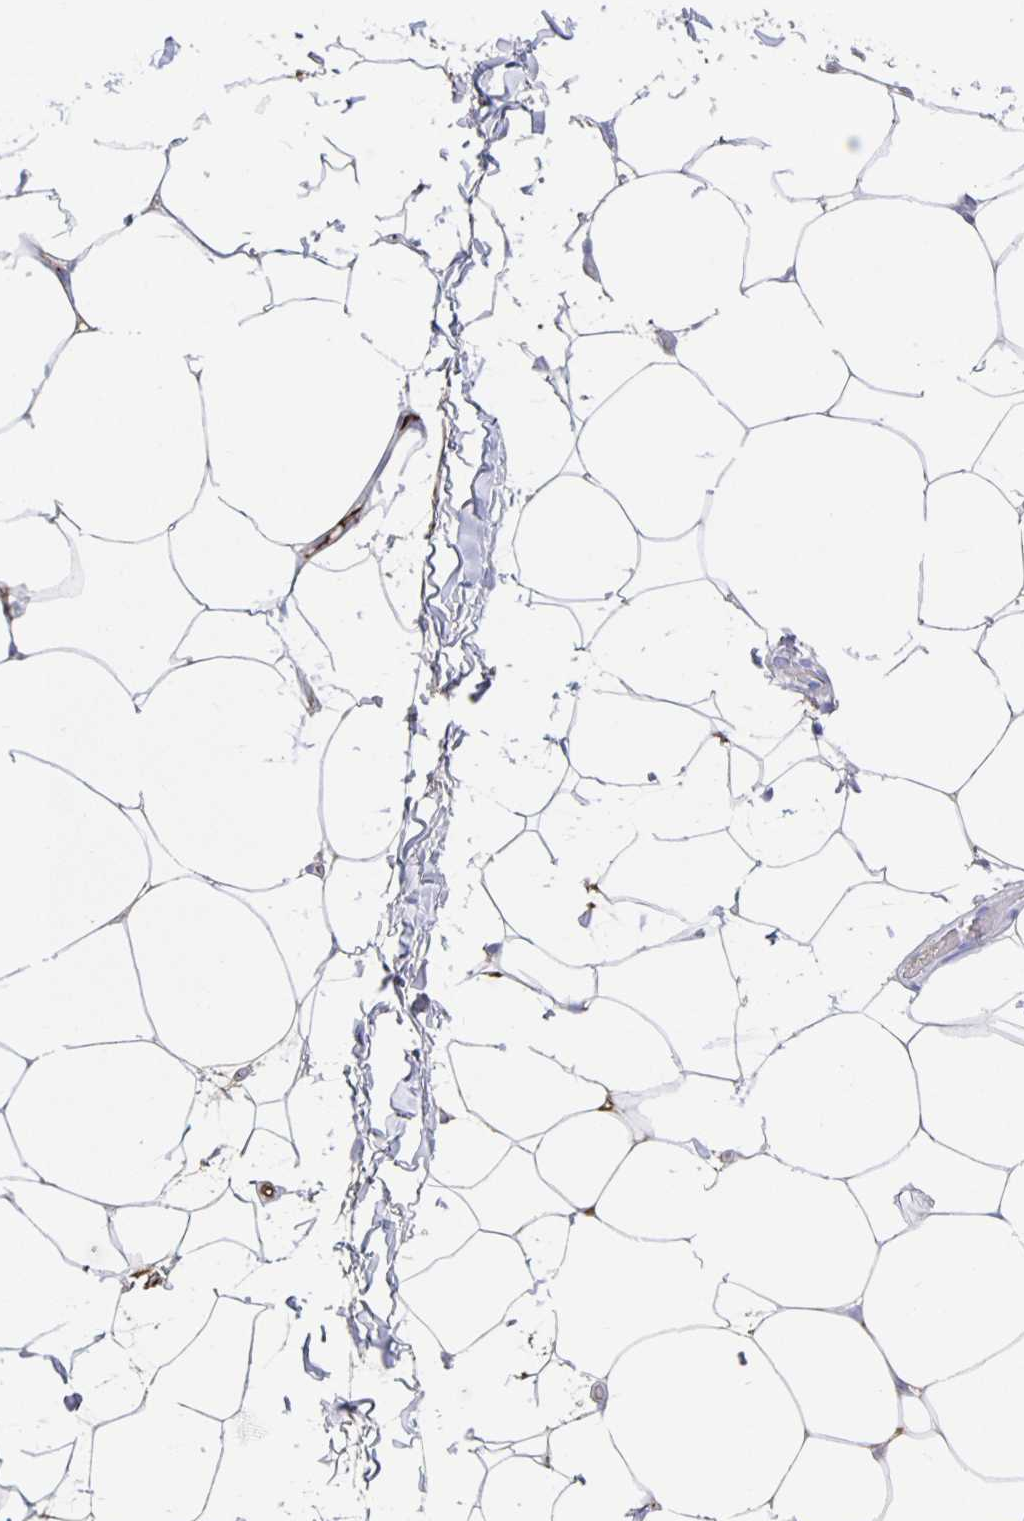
{"staining": {"intensity": "negative", "quantity": "none", "location": "none"}, "tissue": "adipose tissue", "cell_type": "Adipocytes", "image_type": "normal", "snomed": [{"axis": "morphology", "description": "Normal tissue, NOS"}, {"axis": "topography", "description": "Soft tissue"}, {"axis": "topography", "description": "Adipose tissue"}, {"axis": "topography", "description": "Vascular tissue"}, {"axis": "topography", "description": "Peripheral nerve tissue"}], "caption": "An IHC histopathology image of unremarkable adipose tissue is shown. There is no staining in adipocytes of adipose tissue. (Brightfield microscopy of DAB (3,3'-diaminobenzidine) IHC at high magnification).", "gene": "FGA", "patient": {"sex": "male", "age": 29}}